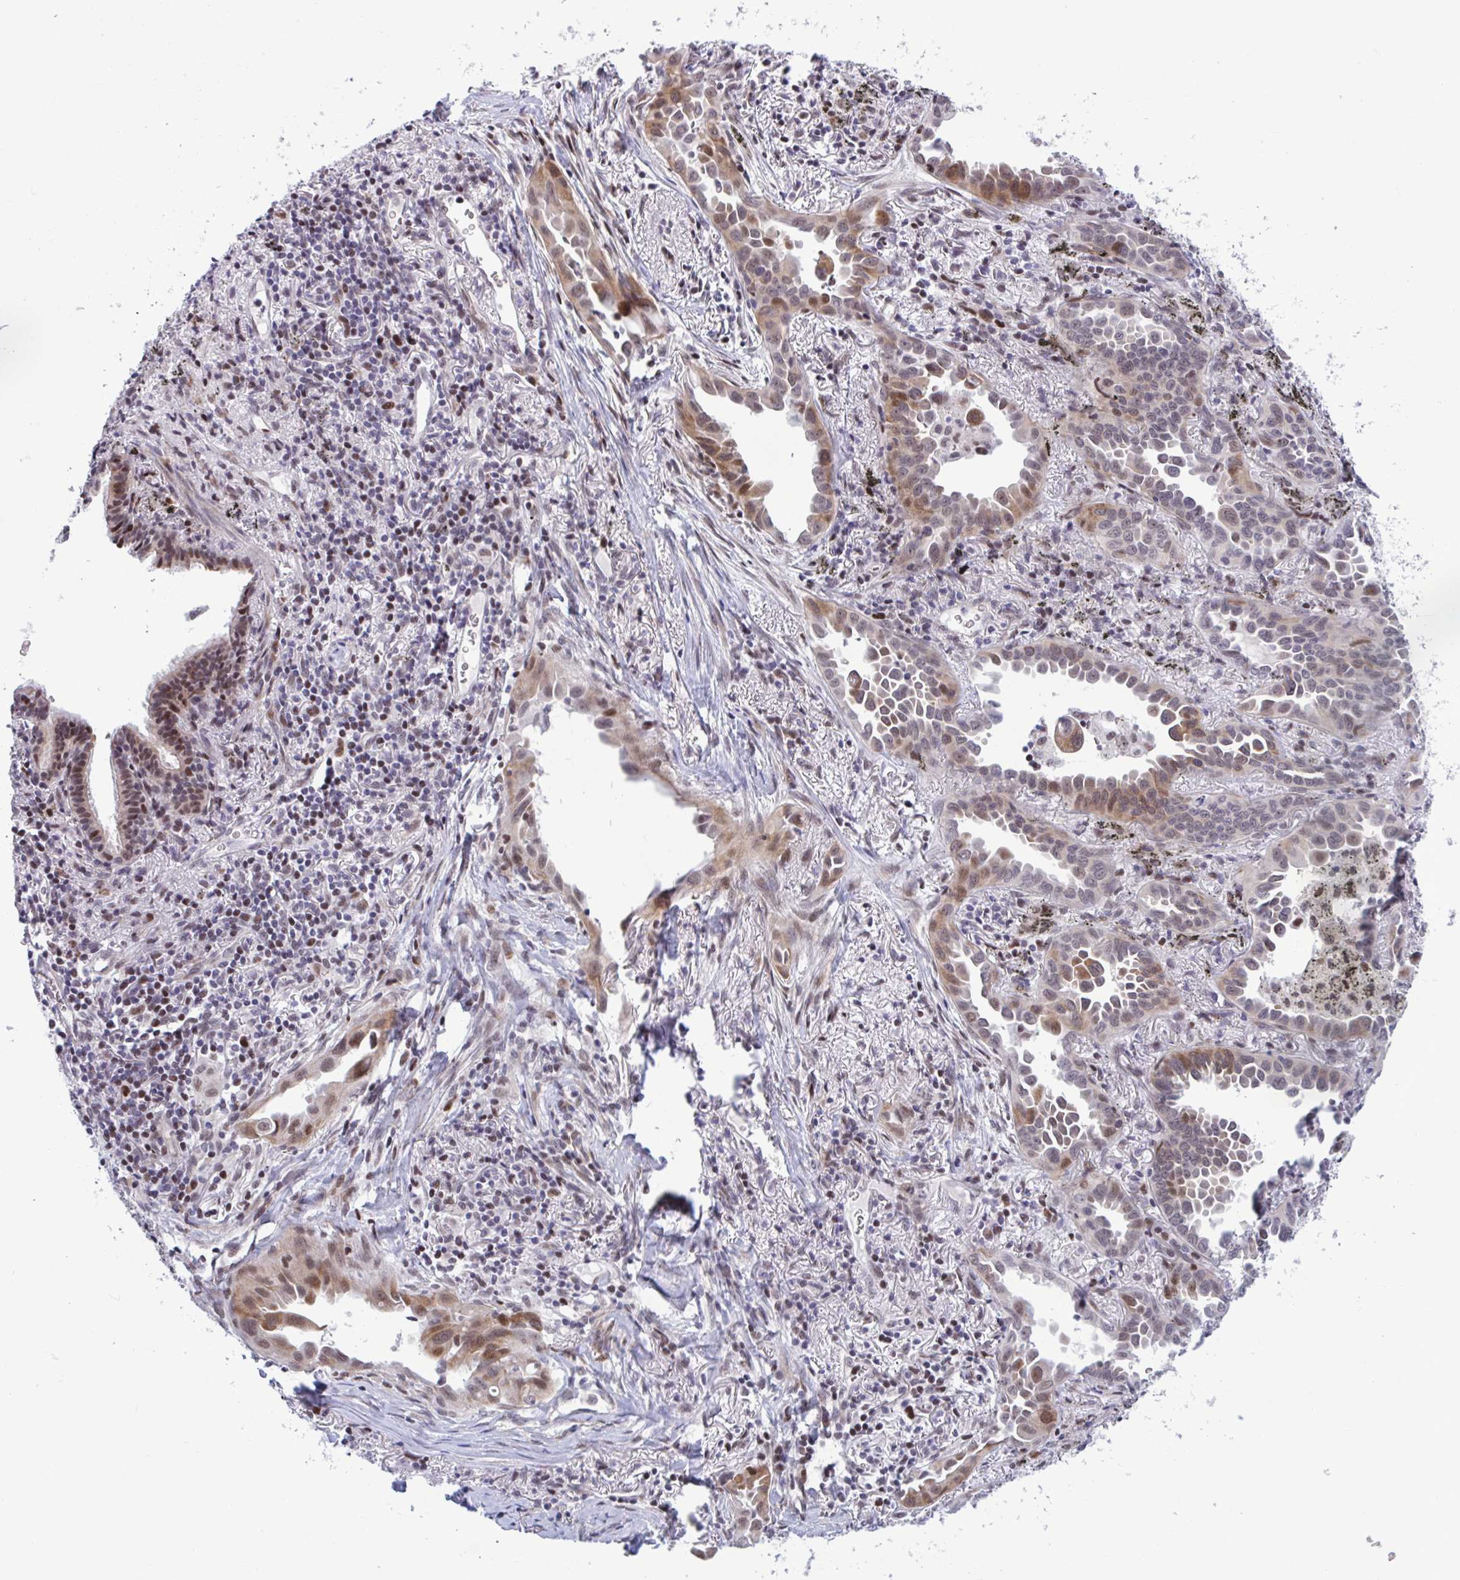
{"staining": {"intensity": "moderate", "quantity": ">75%", "location": "cytoplasmic/membranous,nuclear"}, "tissue": "lung cancer", "cell_type": "Tumor cells", "image_type": "cancer", "snomed": [{"axis": "morphology", "description": "Adenocarcinoma, NOS"}, {"axis": "topography", "description": "Lung"}], "caption": "Protein staining of adenocarcinoma (lung) tissue shows moderate cytoplasmic/membranous and nuclear staining in about >75% of tumor cells. The protein of interest is stained brown, and the nuclei are stained in blue (DAB IHC with brightfield microscopy, high magnification).", "gene": "RBL1", "patient": {"sex": "male", "age": 68}}